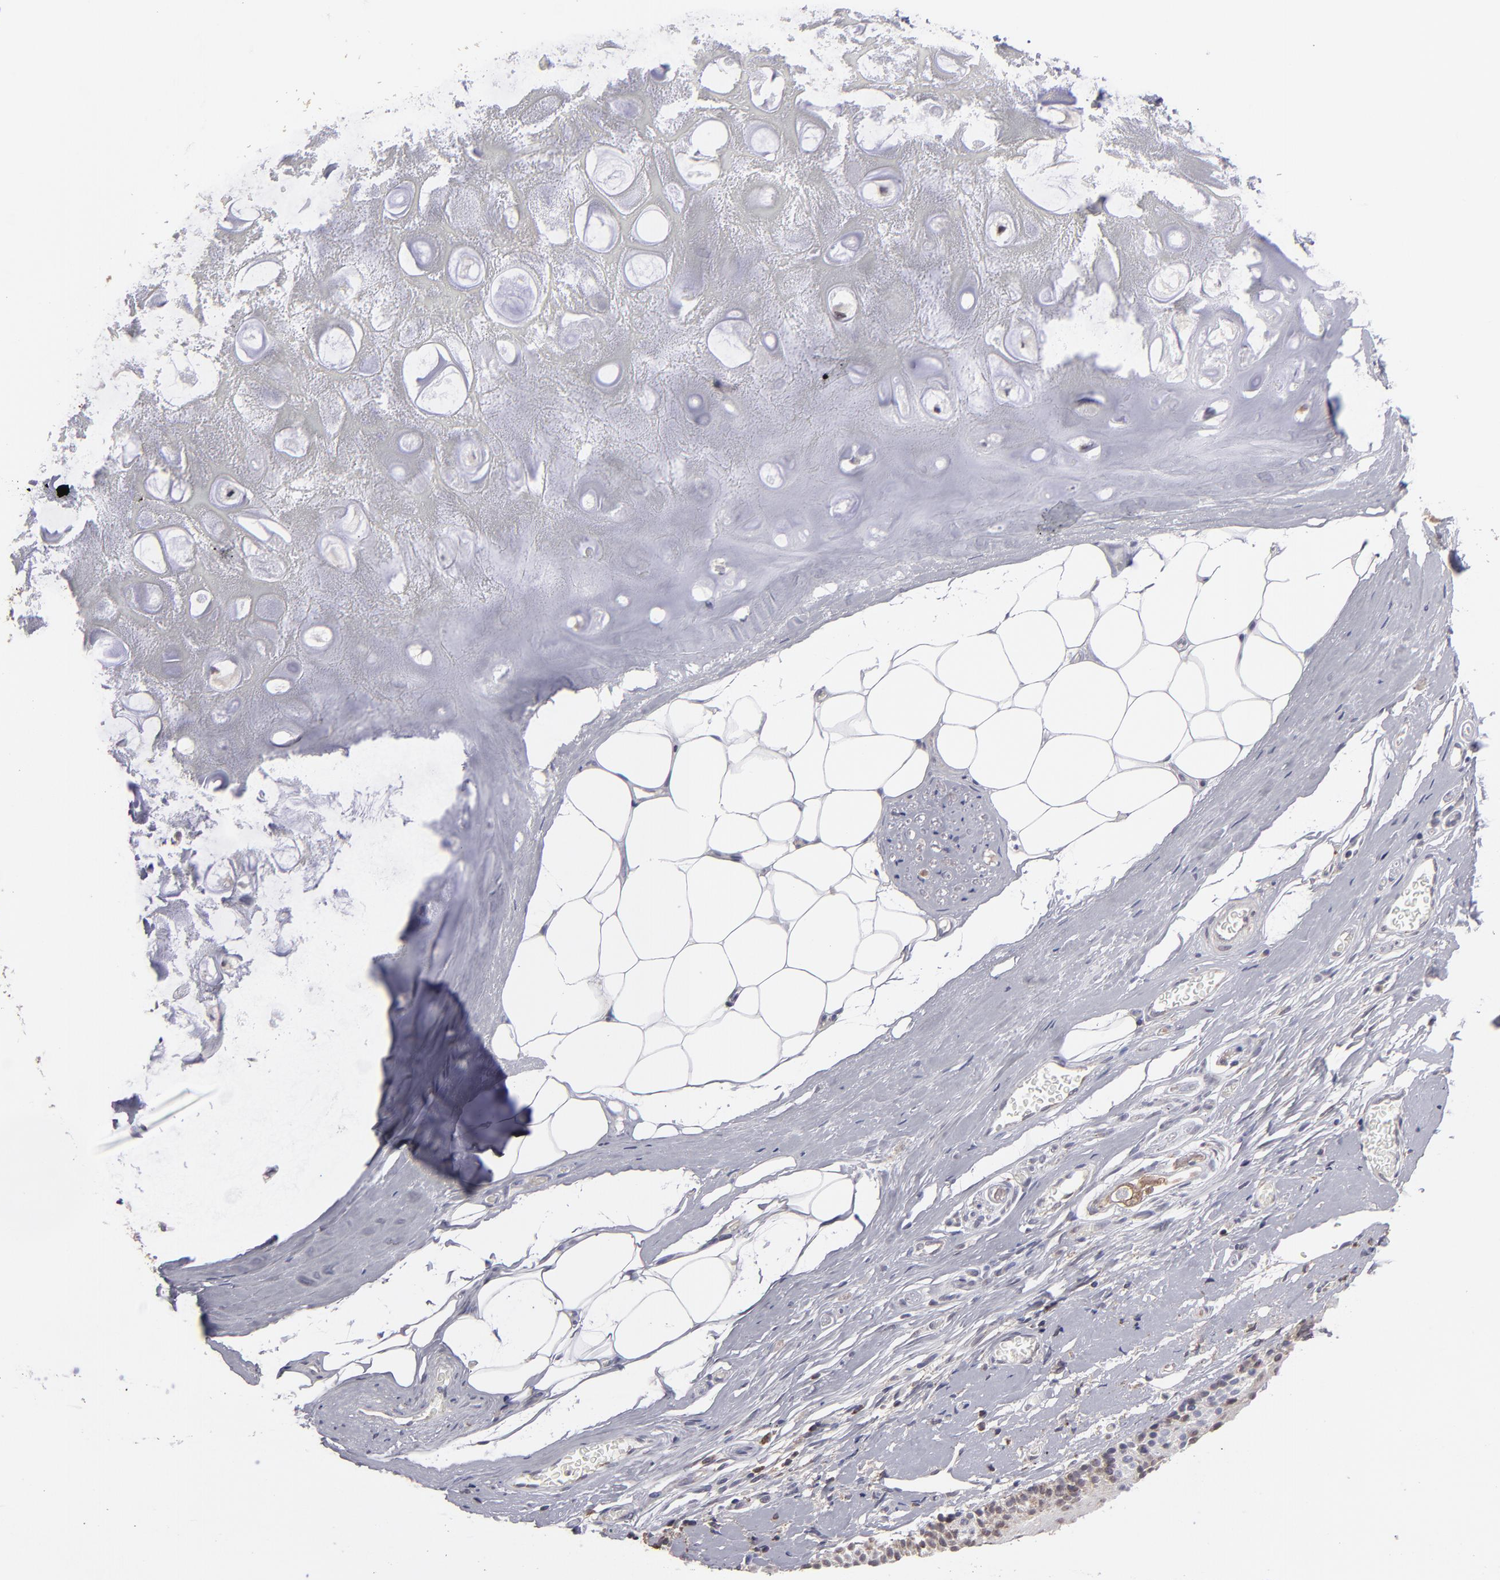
{"staining": {"intensity": "weak", "quantity": ">75%", "location": "cytoplasmic/membranous,nuclear"}, "tissue": "nasopharynx", "cell_type": "Respiratory epithelial cells", "image_type": "normal", "snomed": [{"axis": "morphology", "description": "Normal tissue, NOS"}, {"axis": "topography", "description": "Nasopharynx"}], "caption": "IHC of normal human nasopharynx displays low levels of weak cytoplasmic/membranous,nuclear expression in about >75% of respiratory epithelial cells.", "gene": "SLC15A1", "patient": {"sex": "male", "age": 56}}